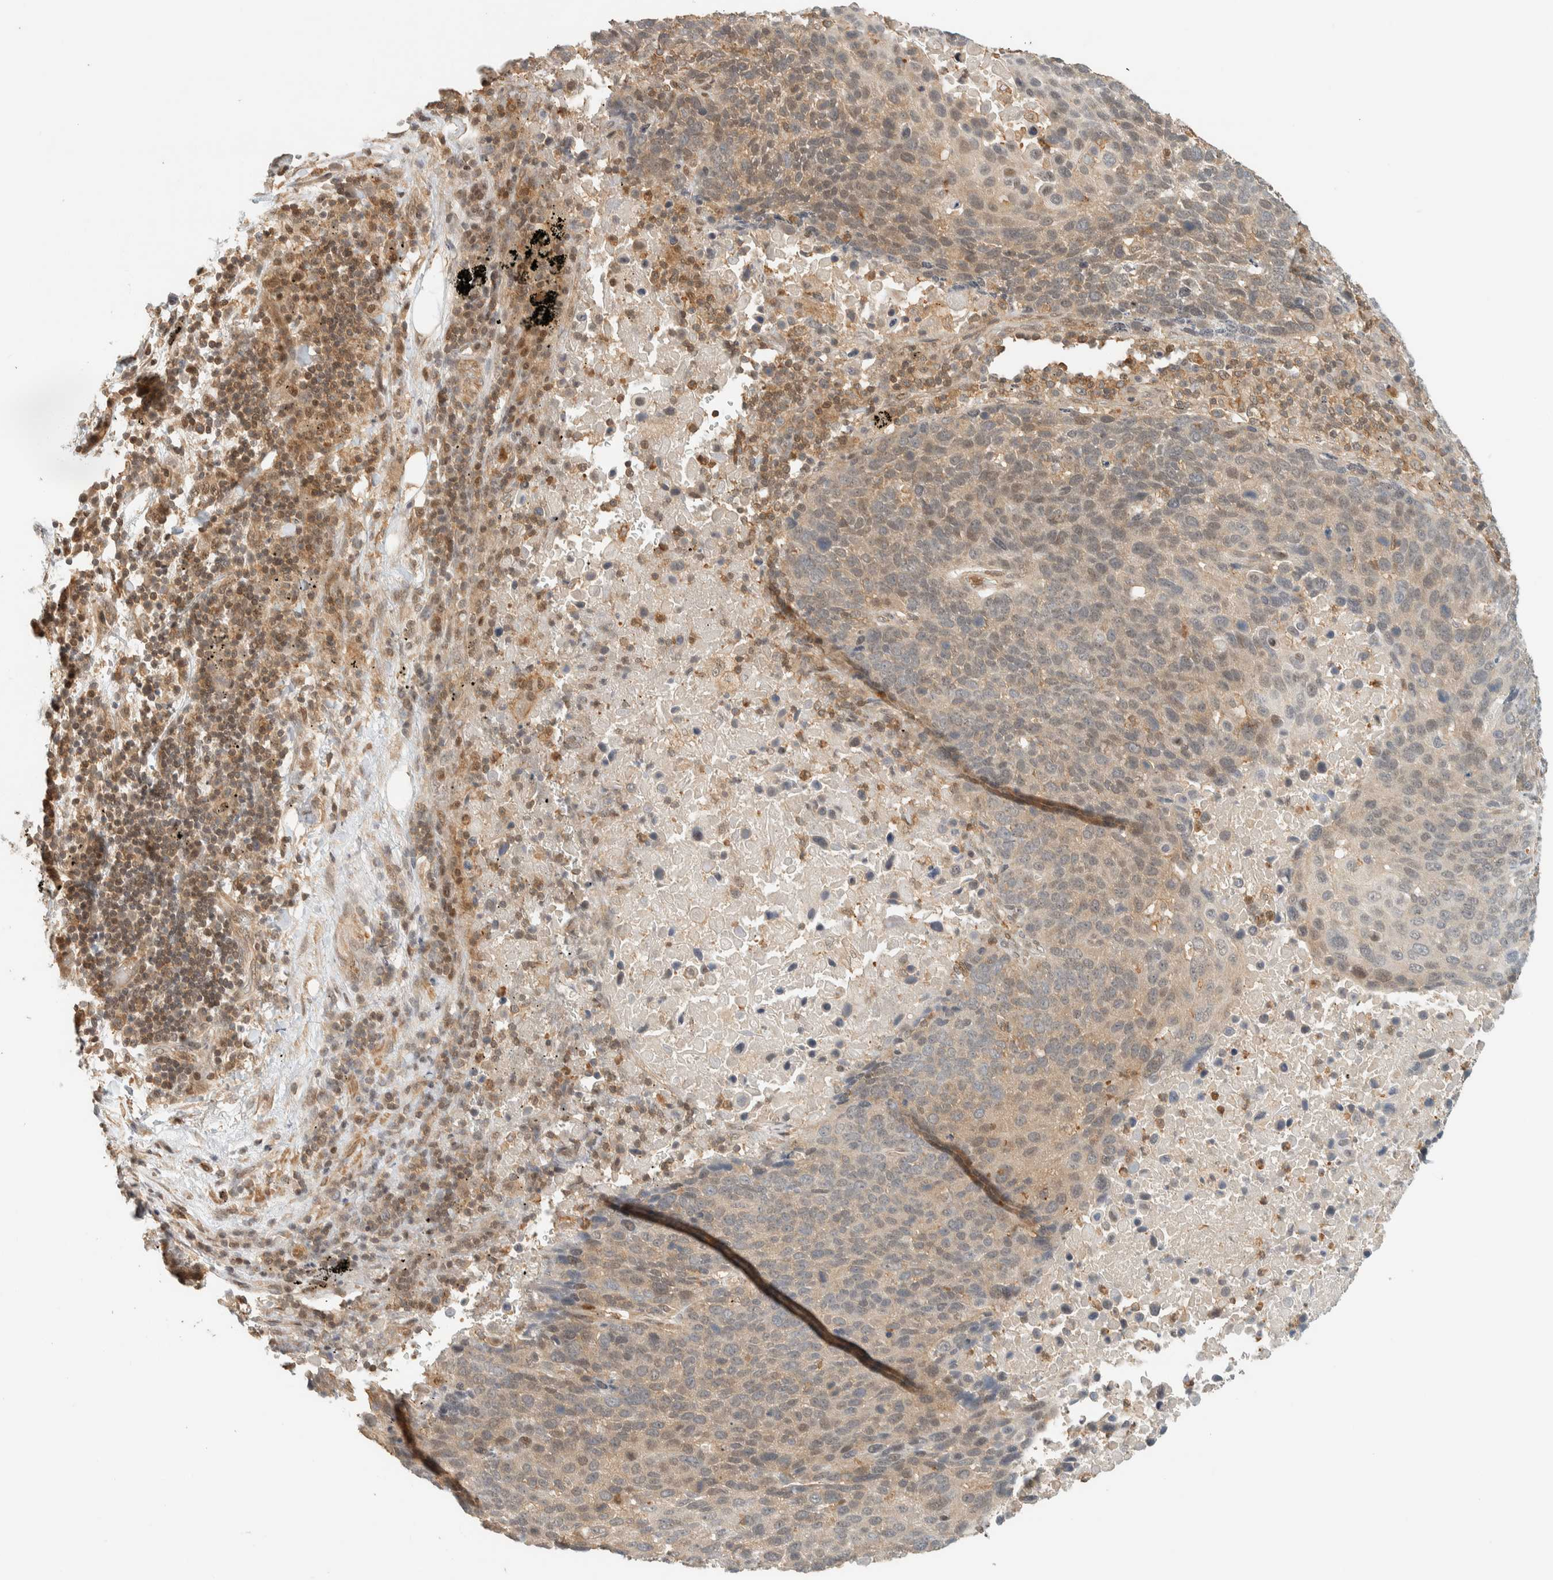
{"staining": {"intensity": "weak", "quantity": "25%-75%", "location": "cytoplasmic/membranous"}, "tissue": "lung cancer", "cell_type": "Tumor cells", "image_type": "cancer", "snomed": [{"axis": "morphology", "description": "Squamous cell carcinoma, NOS"}, {"axis": "topography", "description": "Lung"}], "caption": "Tumor cells display weak cytoplasmic/membranous expression in approximately 25%-75% of cells in lung cancer (squamous cell carcinoma).", "gene": "ARFGEF1", "patient": {"sex": "male", "age": 66}}